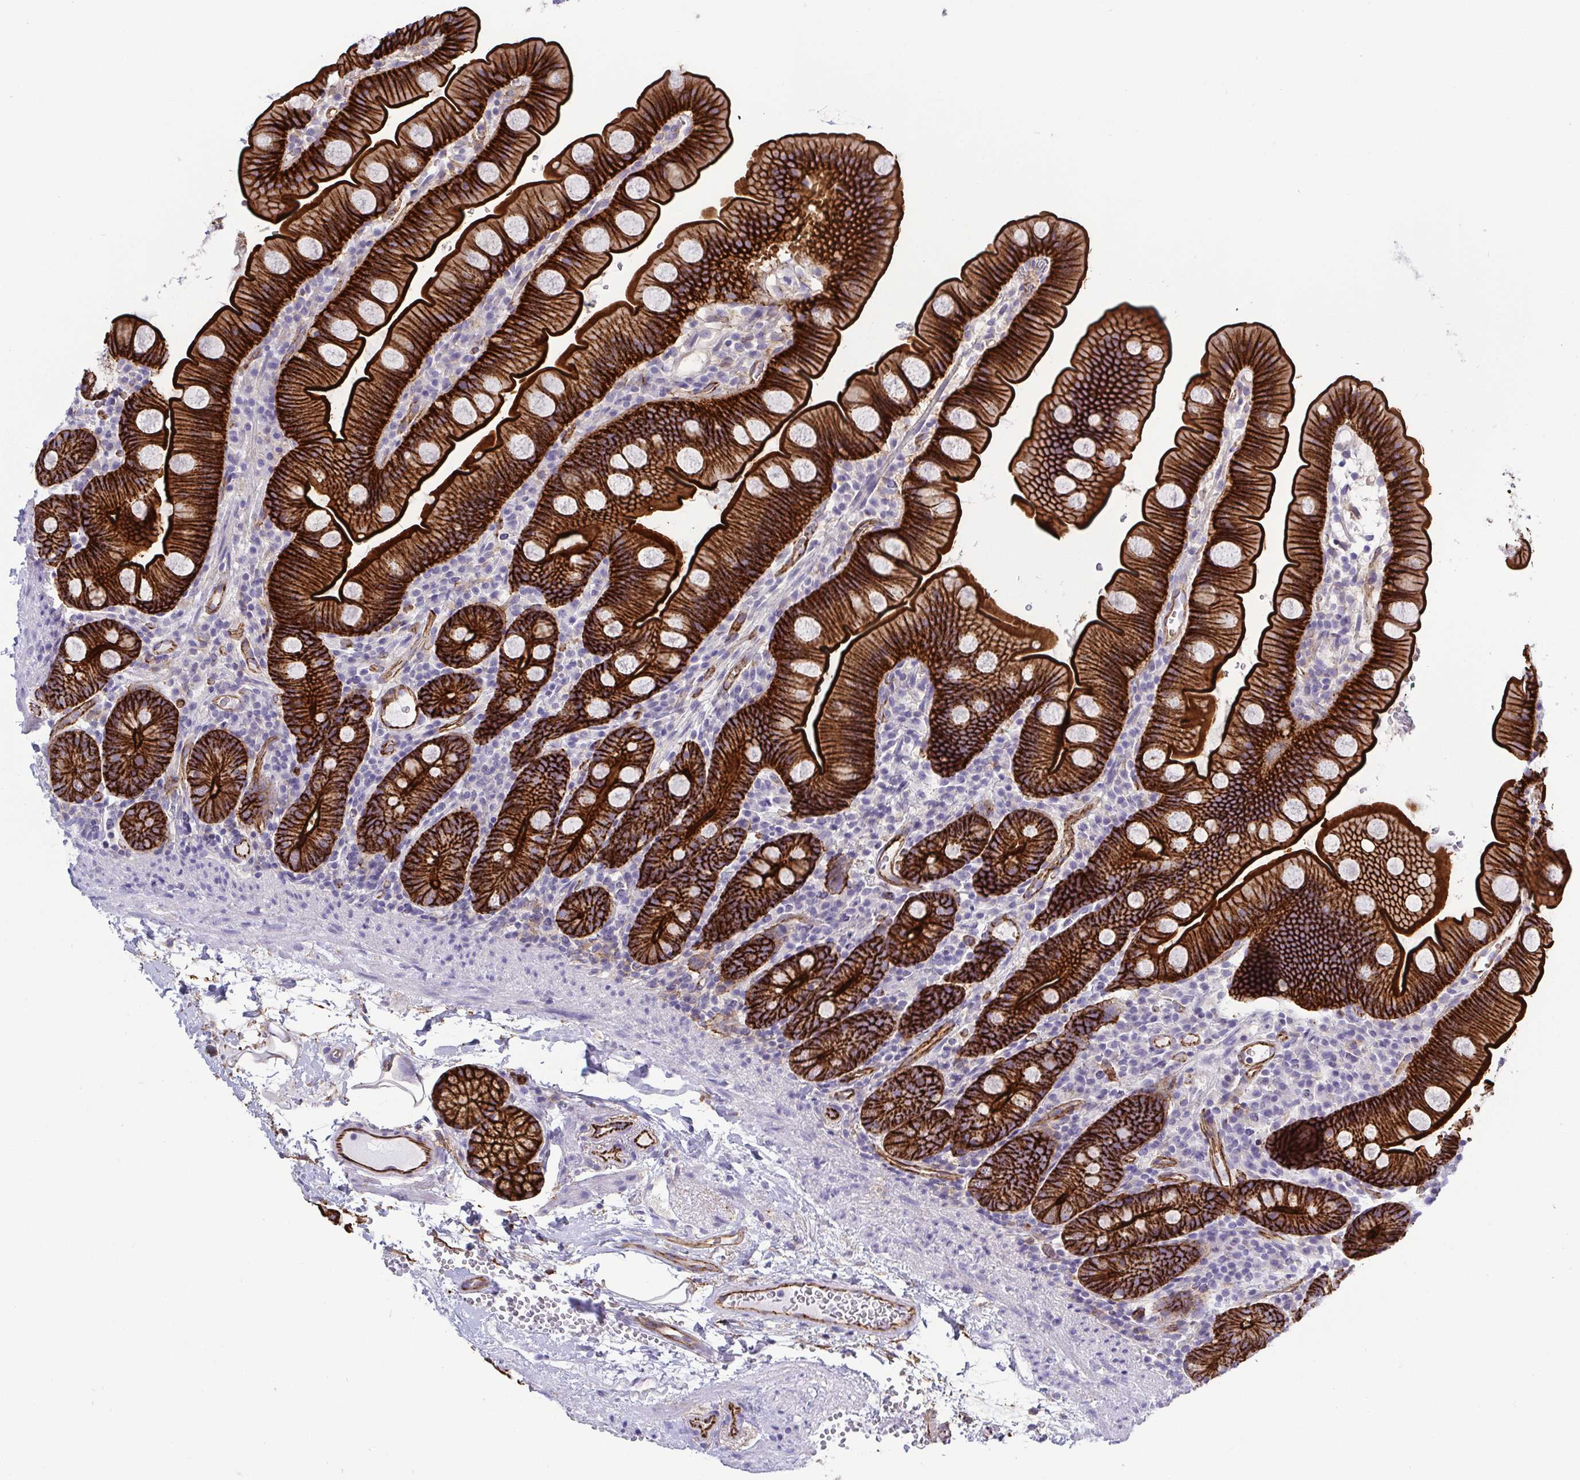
{"staining": {"intensity": "strong", "quantity": ">75%", "location": "cytoplasmic/membranous"}, "tissue": "small intestine", "cell_type": "Glandular cells", "image_type": "normal", "snomed": [{"axis": "morphology", "description": "Normal tissue, NOS"}, {"axis": "topography", "description": "Small intestine"}], "caption": "Immunohistochemistry (IHC) (DAB (3,3'-diaminobenzidine)) staining of unremarkable small intestine shows strong cytoplasmic/membranous protein staining in about >75% of glandular cells.", "gene": "LIMA1", "patient": {"sex": "female", "age": 68}}